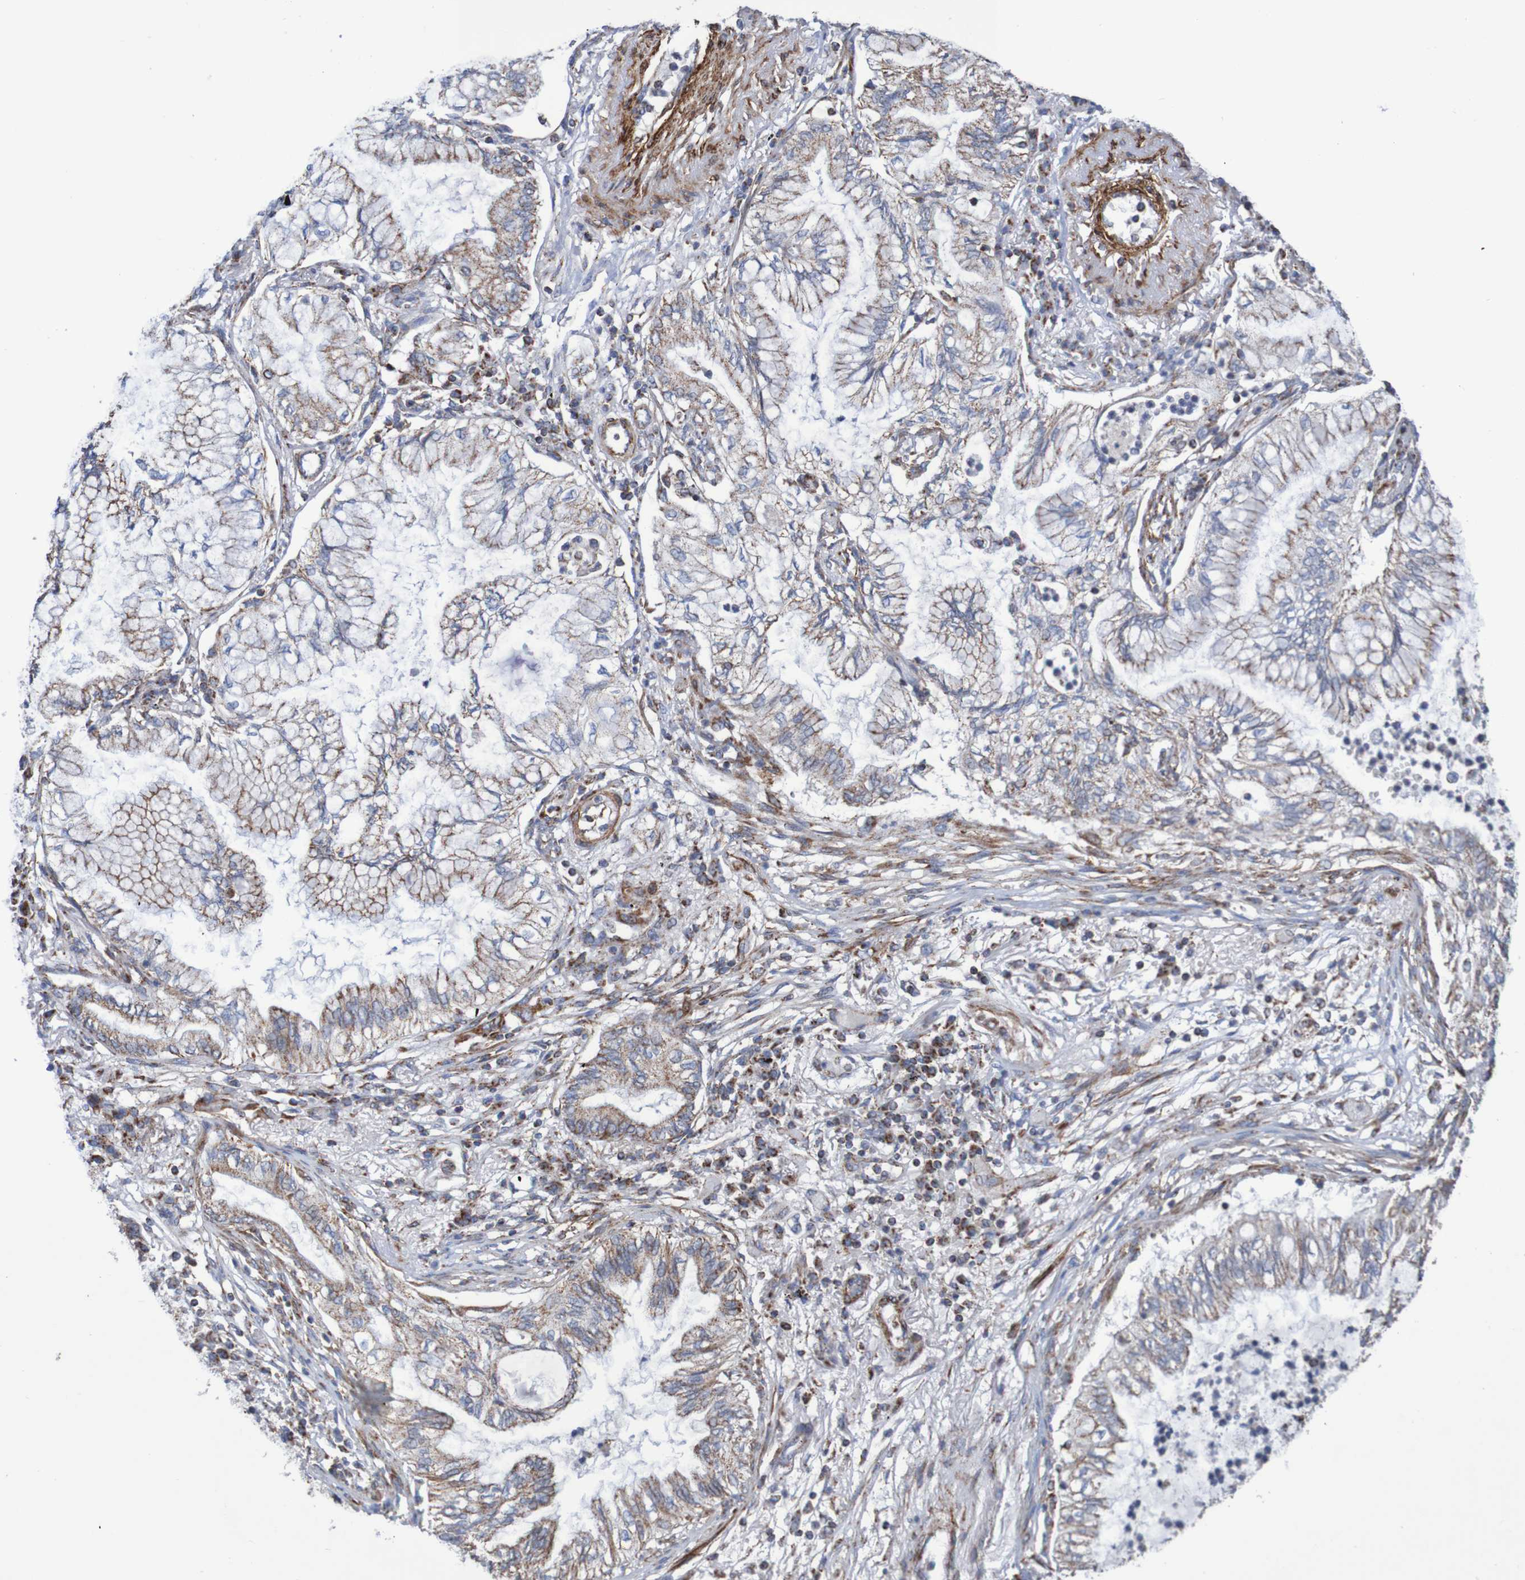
{"staining": {"intensity": "moderate", "quantity": ">75%", "location": "cytoplasmic/membranous"}, "tissue": "lung cancer", "cell_type": "Tumor cells", "image_type": "cancer", "snomed": [{"axis": "morphology", "description": "Normal tissue, NOS"}, {"axis": "morphology", "description": "Adenocarcinoma, NOS"}, {"axis": "topography", "description": "Bronchus"}, {"axis": "topography", "description": "Lung"}], "caption": "DAB (3,3'-diaminobenzidine) immunohistochemical staining of human lung adenocarcinoma reveals moderate cytoplasmic/membranous protein expression in approximately >75% of tumor cells.", "gene": "MMEL1", "patient": {"sex": "female", "age": 70}}